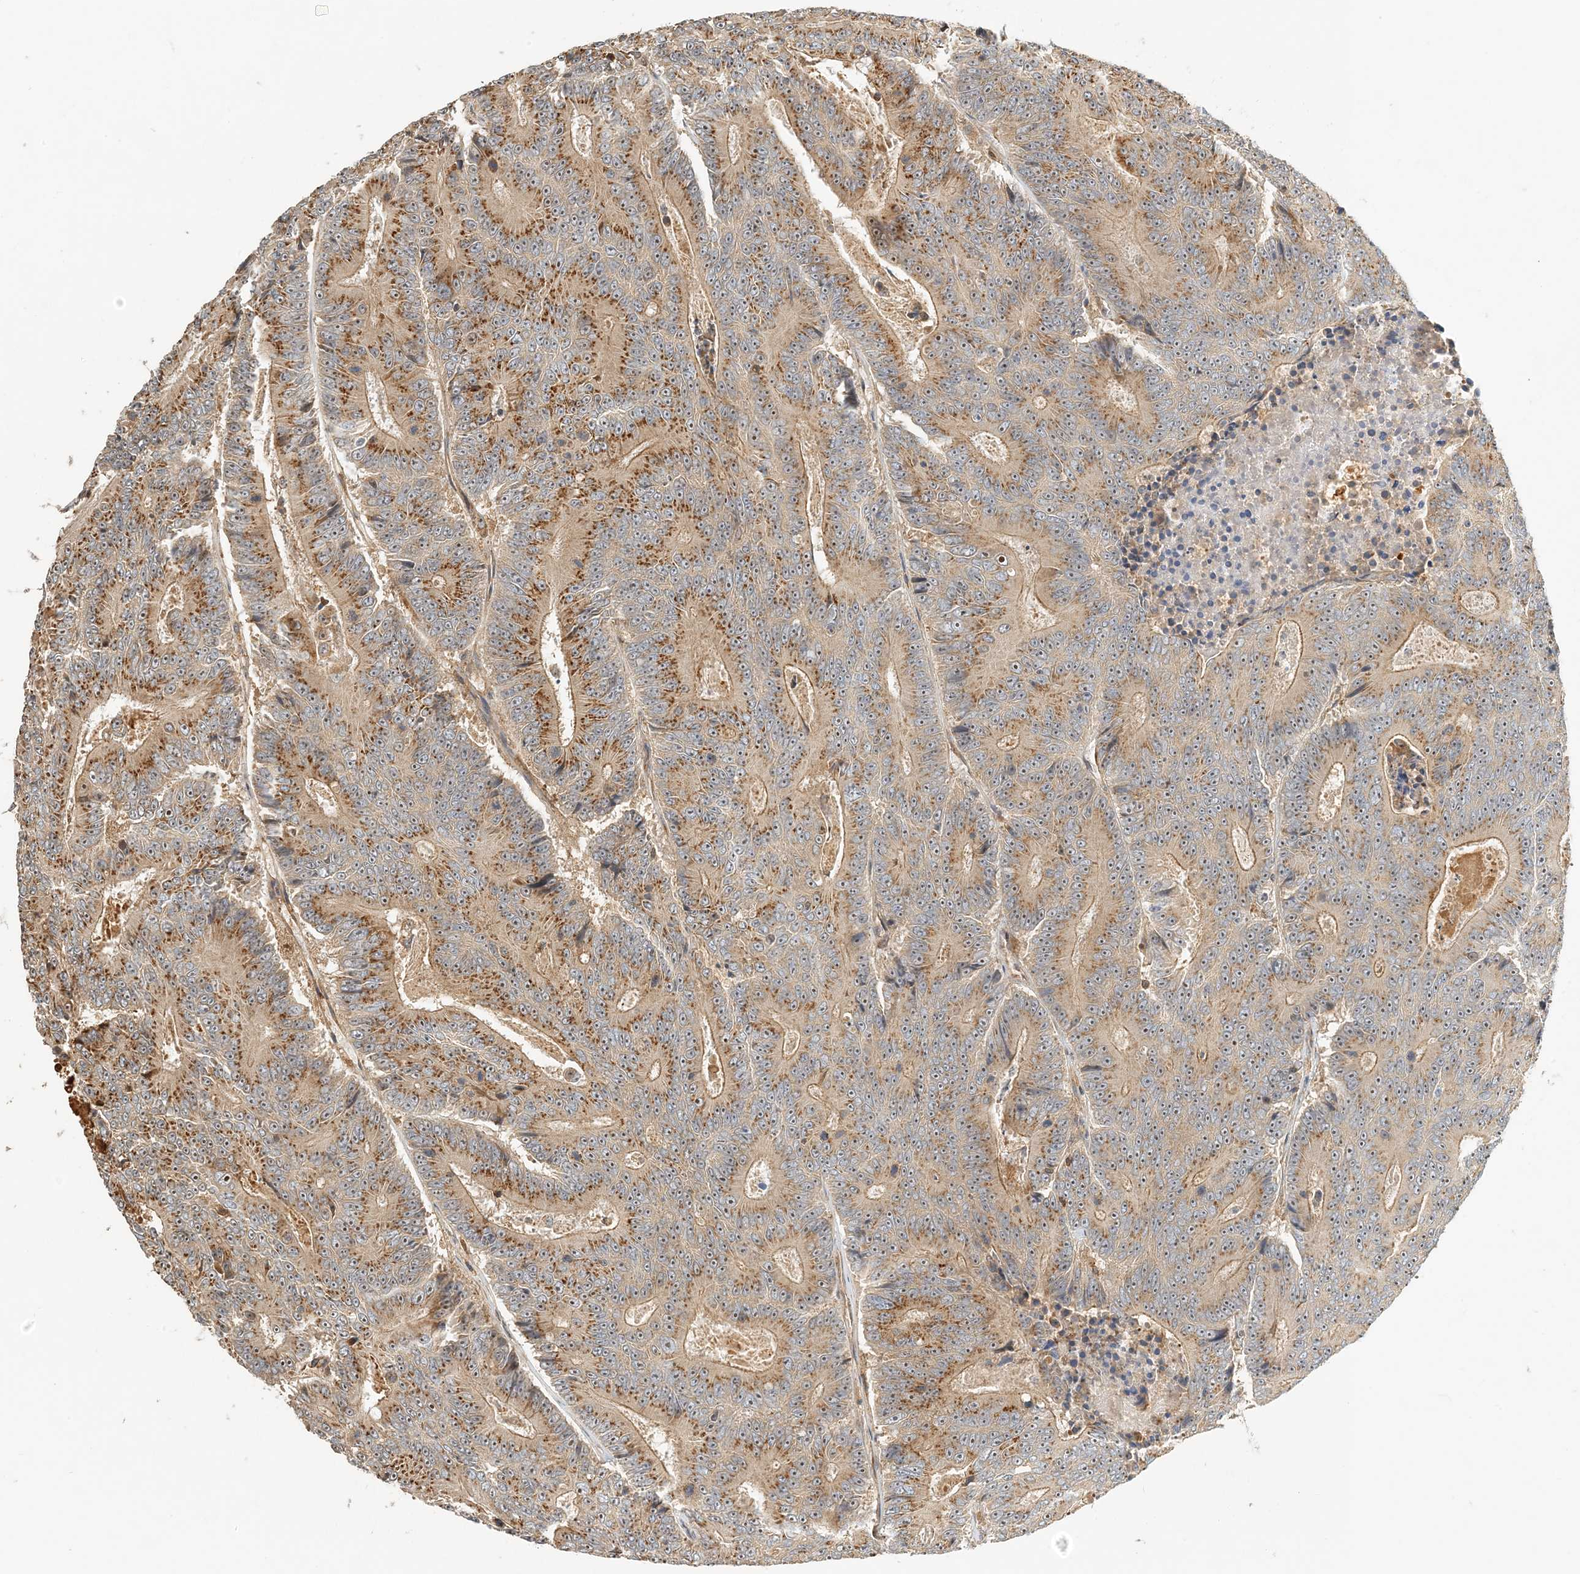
{"staining": {"intensity": "moderate", "quantity": ">75%", "location": "cytoplasmic/membranous"}, "tissue": "colorectal cancer", "cell_type": "Tumor cells", "image_type": "cancer", "snomed": [{"axis": "morphology", "description": "Adenocarcinoma, NOS"}, {"axis": "topography", "description": "Colon"}], "caption": "Immunohistochemical staining of human colorectal cancer (adenocarcinoma) shows moderate cytoplasmic/membranous protein positivity in about >75% of tumor cells.", "gene": "COLEC11", "patient": {"sex": "male", "age": 83}}